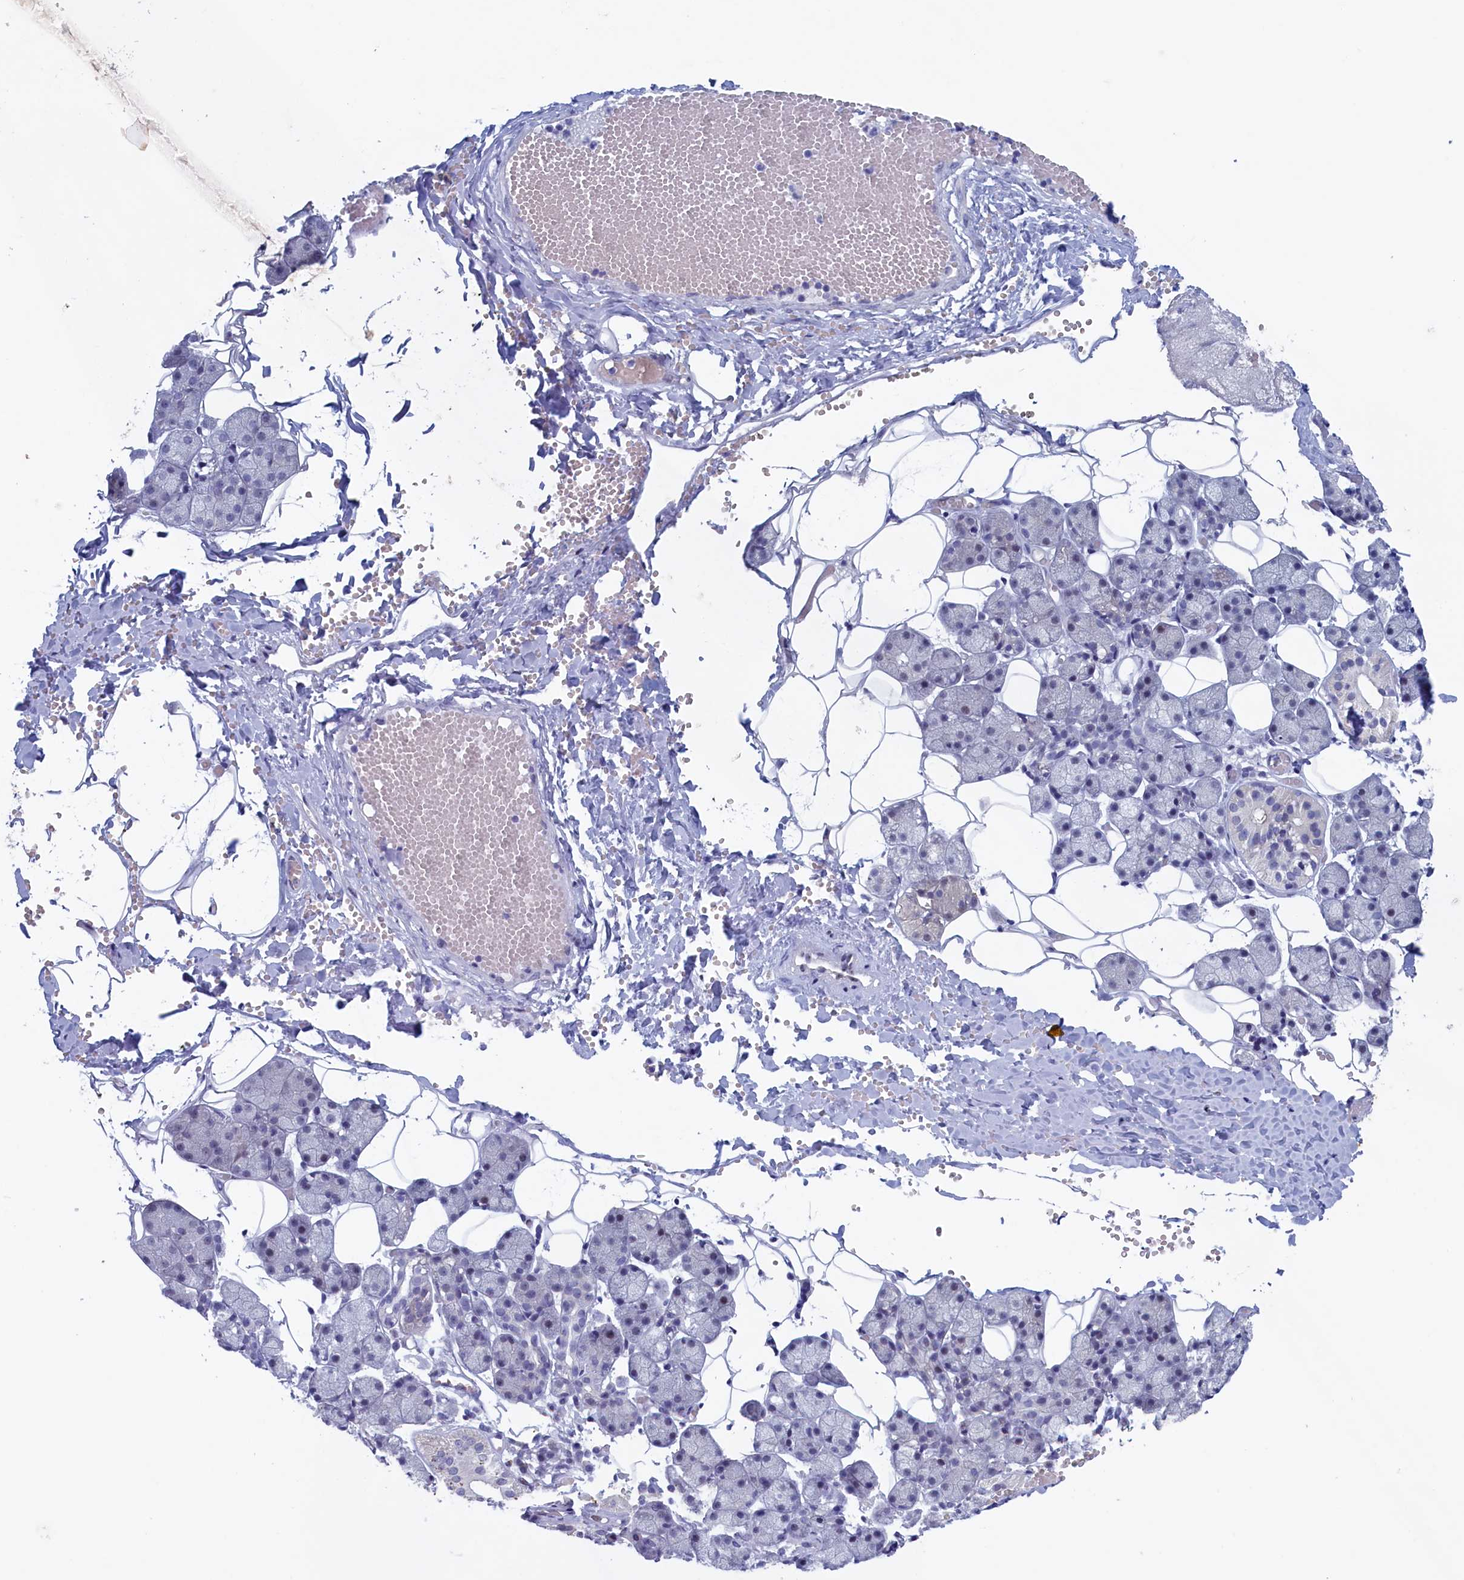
{"staining": {"intensity": "negative", "quantity": "none", "location": "none"}, "tissue": "salivary gland", "cell_type": "Glandular cells", "image_type": "normal", "snomed": [{"axis": "morphology", "description": "Normal tissue, NOS"}, {"axis": "topography", "description": "Salivary gland"}], "caption": "An immunohistochemistry micrograph of benign salivary gland is shown. There is no staining in glandular cells of salivary gland. The staining was performed using DAB to visualize the protein expression in brown, while the nuclei were stained in blue with hematoxylin (Magnification: 20x).", "gene": "WDR76", "patient": {"sex": "female", "age": 33}}